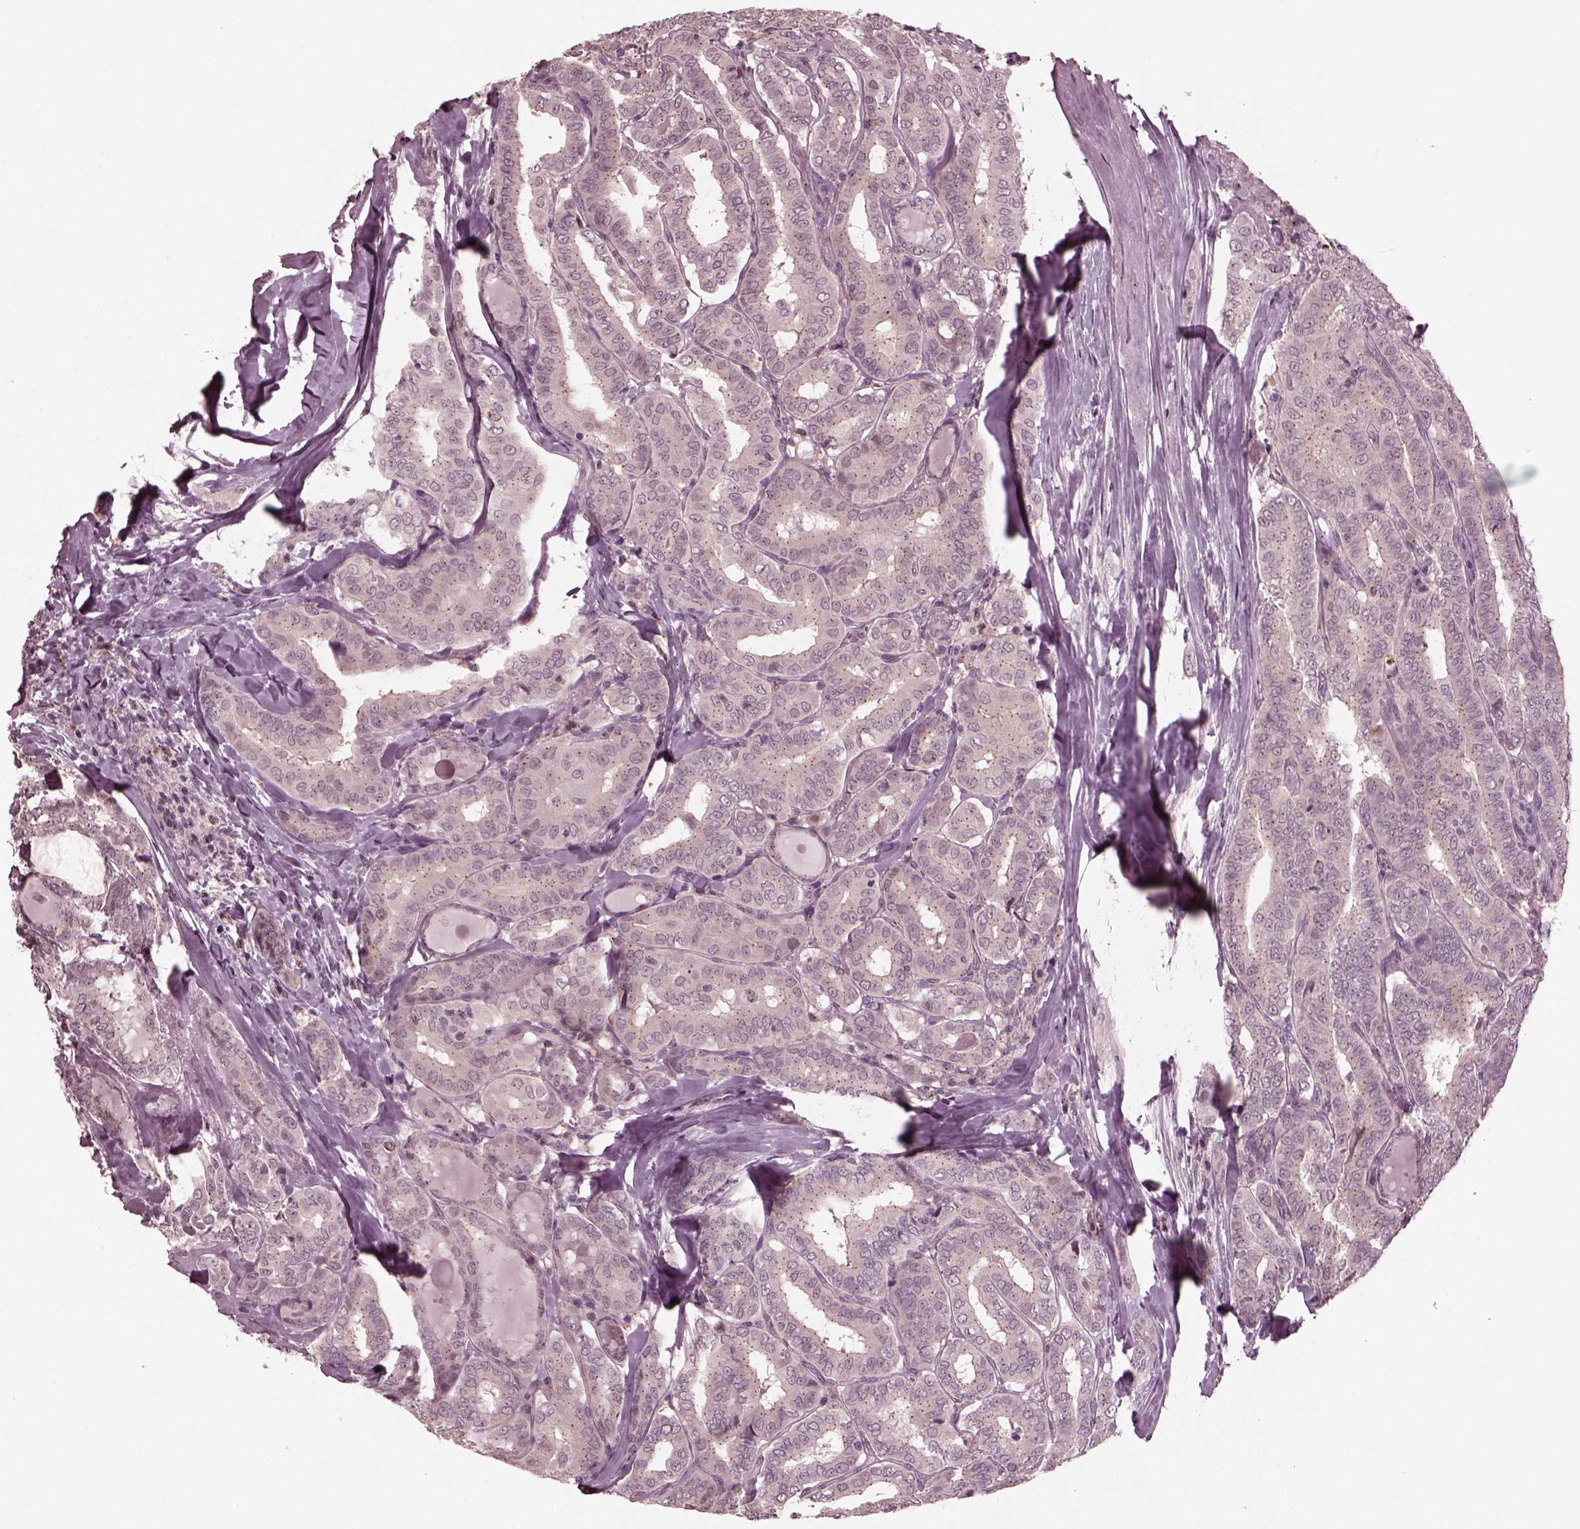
{"staining": {"intensity": "weak", "quantity": "<25%", "location": "cytoplasmic/membranous"}, "tissue": "thyroid cancer", "cell_type": "Tumor cells", "image_type": "cancer", "snomed": [{"axis": "morphology", "description": "Papillary adenocarcinoma, NOS"}, {"axis": "morphology", "description": "Papillary adenoma metastatic"}, {"axis": "topography", "description": "Thyroid gland"}], "caption": "Immunohistochemistry micrograph of human papillary adenocarcinoma (thyroid) stained for a protein (brown), which demonstrates no positivity in tumor cells.", "gene": "SAXO1", "patient": {"sex": "female", "age": 50}}